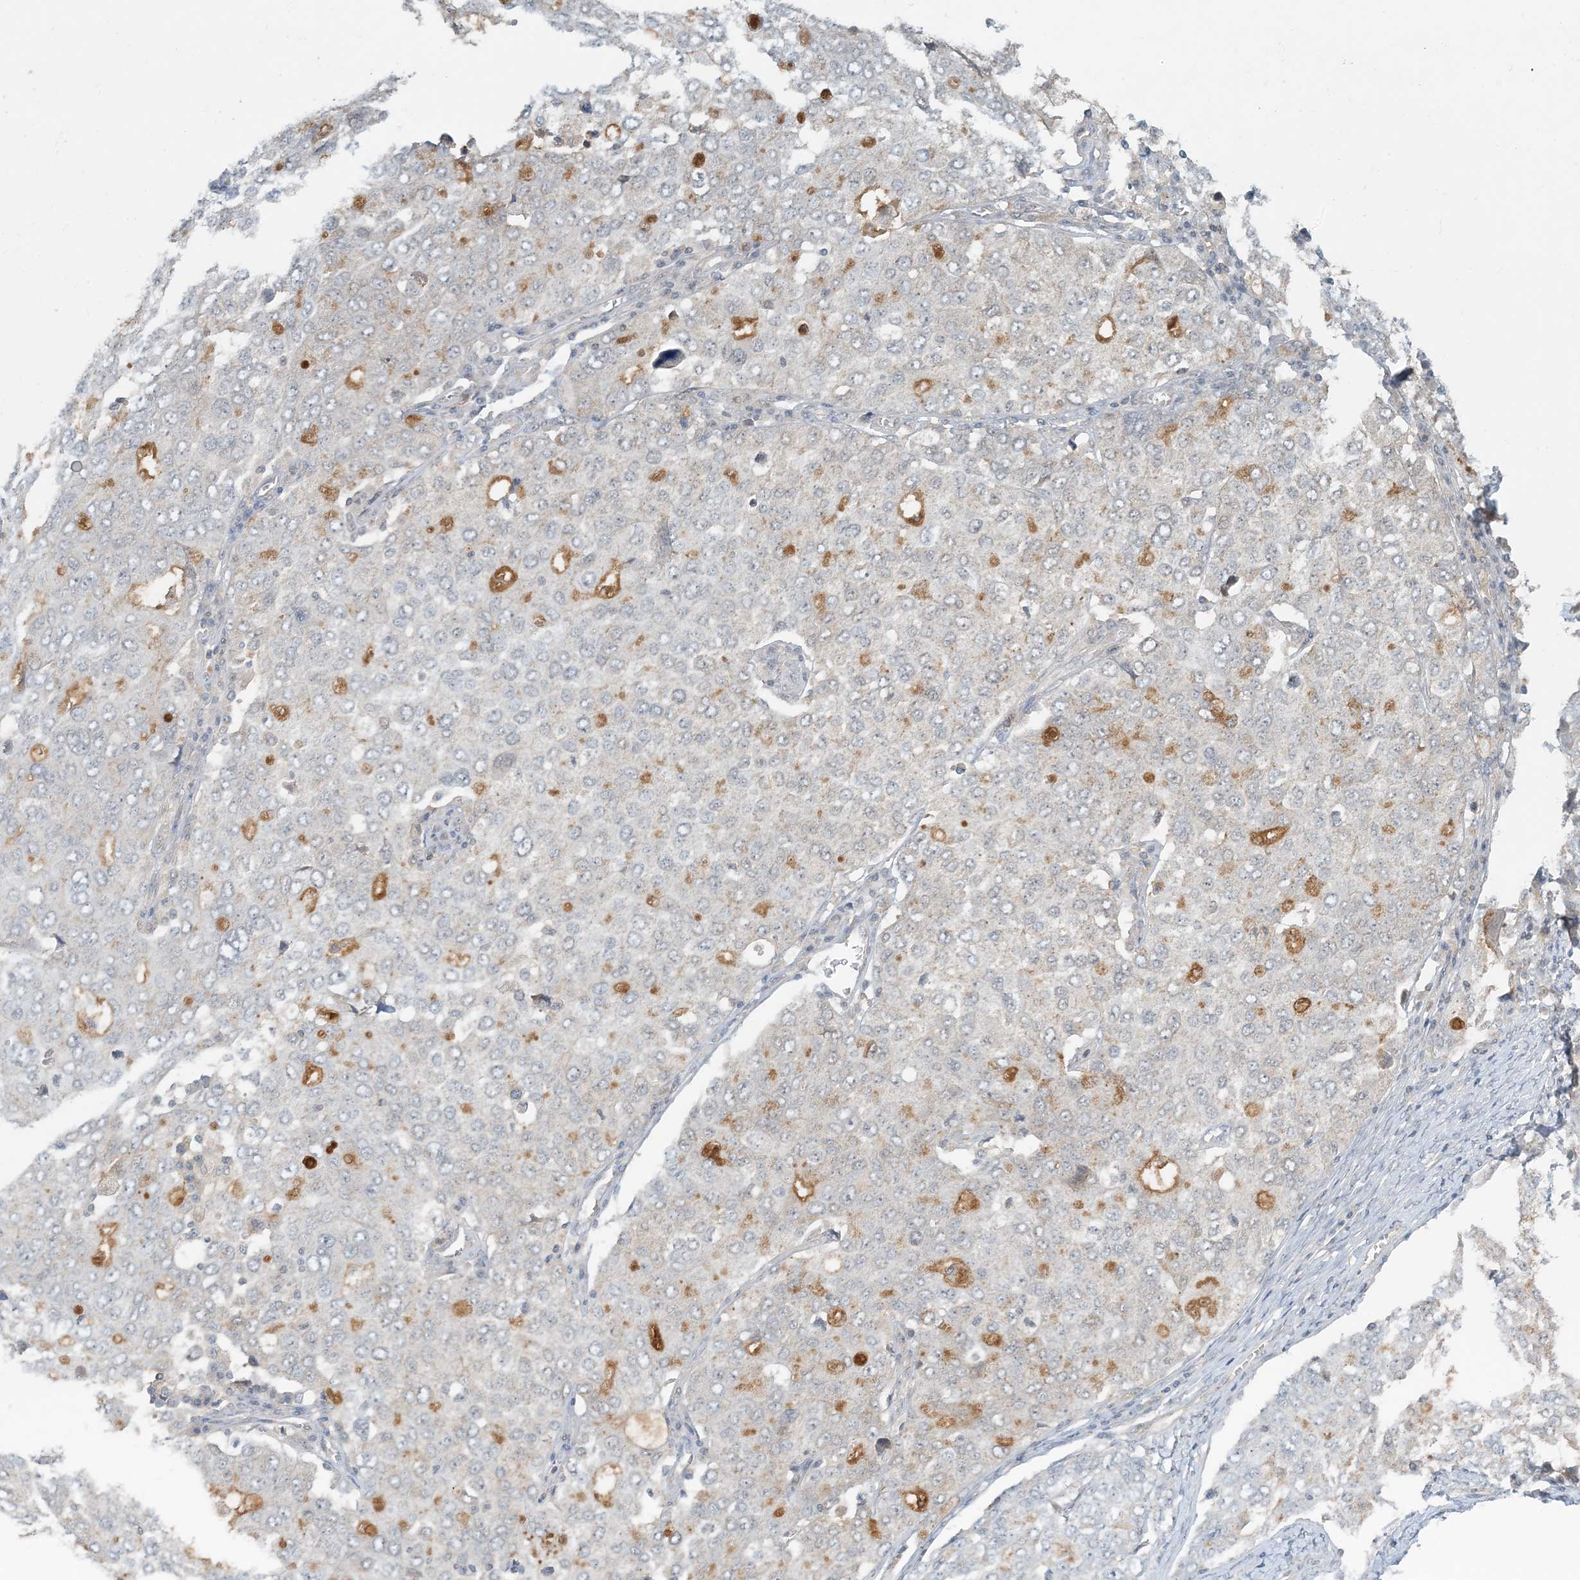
{"staining": {"intensity": "moderate", "quantity": "<25%", "location": "cytoplasmic/membranous"}, "tissue": "ovarian cancer", "cell_type": "Tumor cells", "image_type": "cancer", "snomed": [{"axis": "morphology", "description": "Carcinoma, endometroid"}, {"axis": "topography", "description": "Ovary"}], "caption": "A low amount of moderate cytoplasmic/membranous expression is present in about <25% of tumor cells in ovarian endometroid carcinoma tissue.", "gene": "OBI1", "patient": {"sex": "female", "age": 62}}